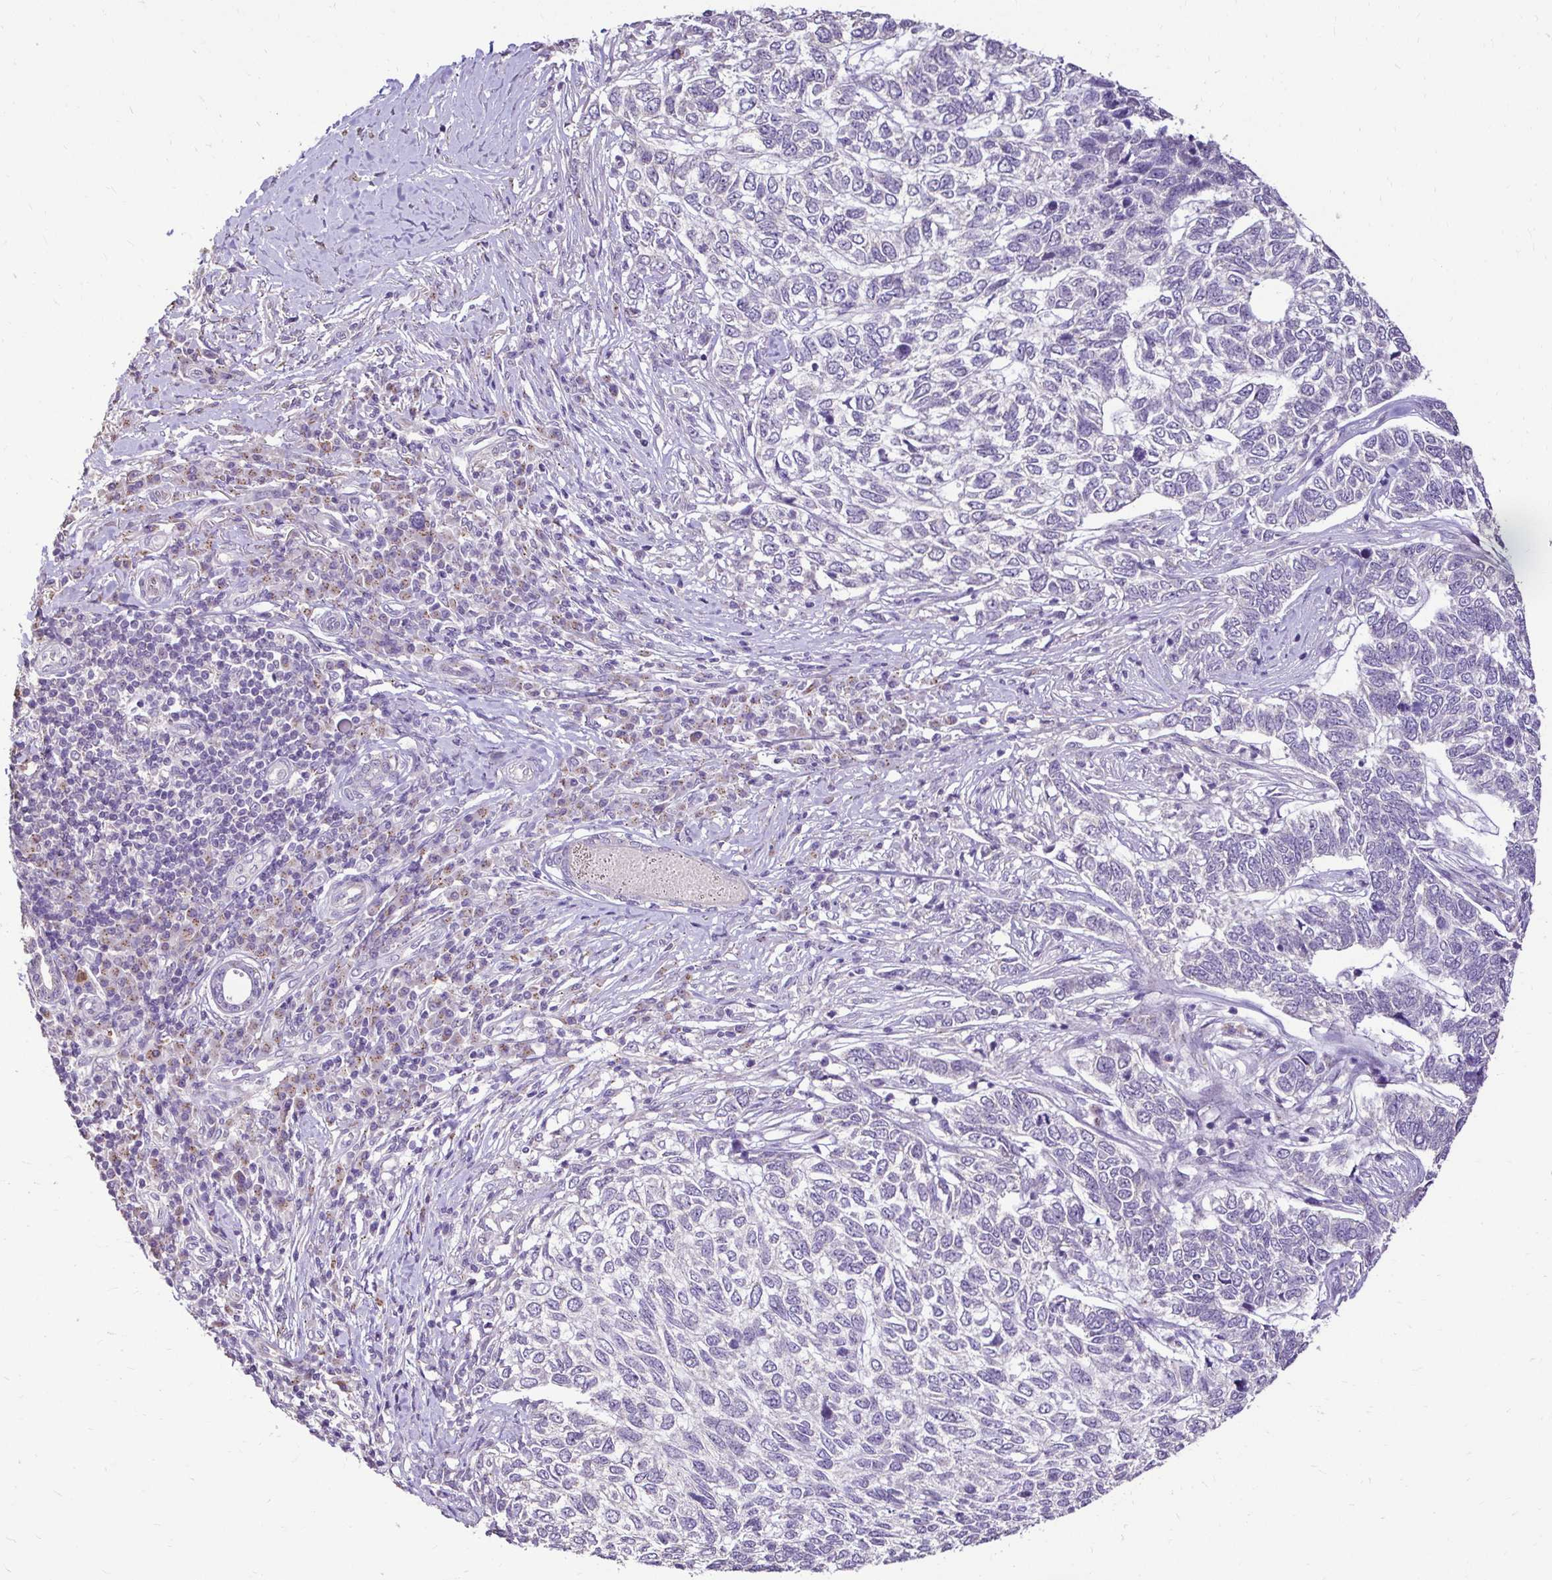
{"staining": {"intensity": "negative", "quantity": "none", "location": "none"}, "tissue": "skin cancer", "cell_type": "Tumor cells", "image_type": "cancer", "snomed": [{"axis": "morphology", "description": "Basal cell carcinoma"}, {"axis": "topography", "description": "Skin"}], "caption": "A high-resolution image shows immunohistochemistry staining of skin basal cell carcinoma, which exhibits no significant positivity in tumor cells. (DAB (3,3'-diaminobenzidine) immunohistochemistry (IHC) visualized using brightfield microscopy, high magnification).", "gene": "KIAA1210", "patient": {"sex": "female", "age": 65}}